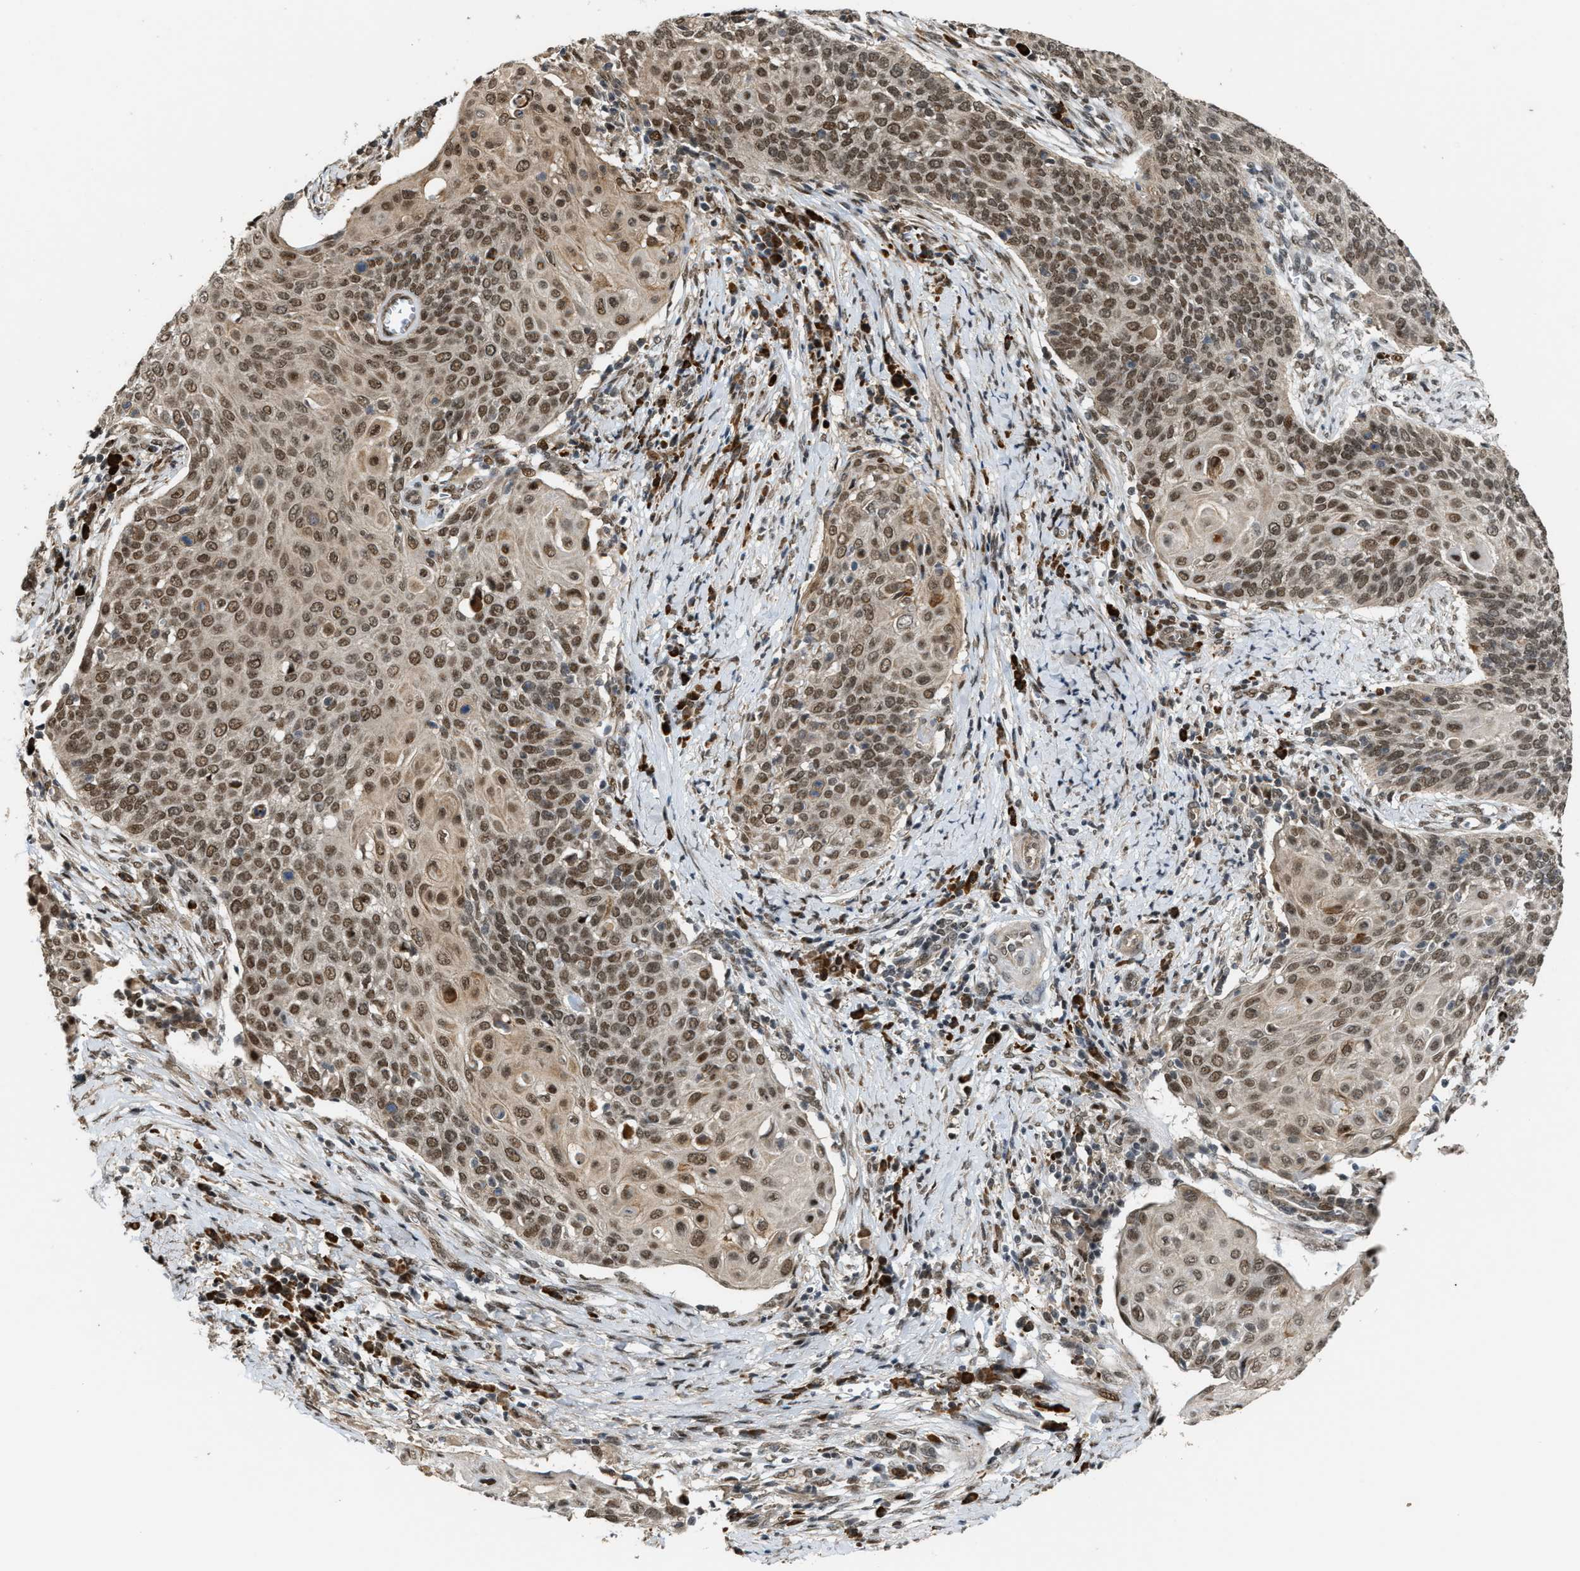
{"staining": {"intensity": "moderate", "quantity": ">75%", "location": "nuclear"}, "tissue": "cervical cancer", "cell_type": "Tumor cells", "image_type": "cancer", "snomed": [{"axis": "morphology", "description": "Squamous cell carcinoma, NOS"}, {"axis": "topography", "description": "Cervix"}], "caption": "Immunohistochemical staining of human squamous cell carcinoma (cervical) displays medium levels of moderate nuclear positivity in approximately >75% of tumor cells. (DAB IHC with brightfield microscopy, high magnification).", "gene": "SERTAD2", "patient": {"sex": "female", "age": 39}}